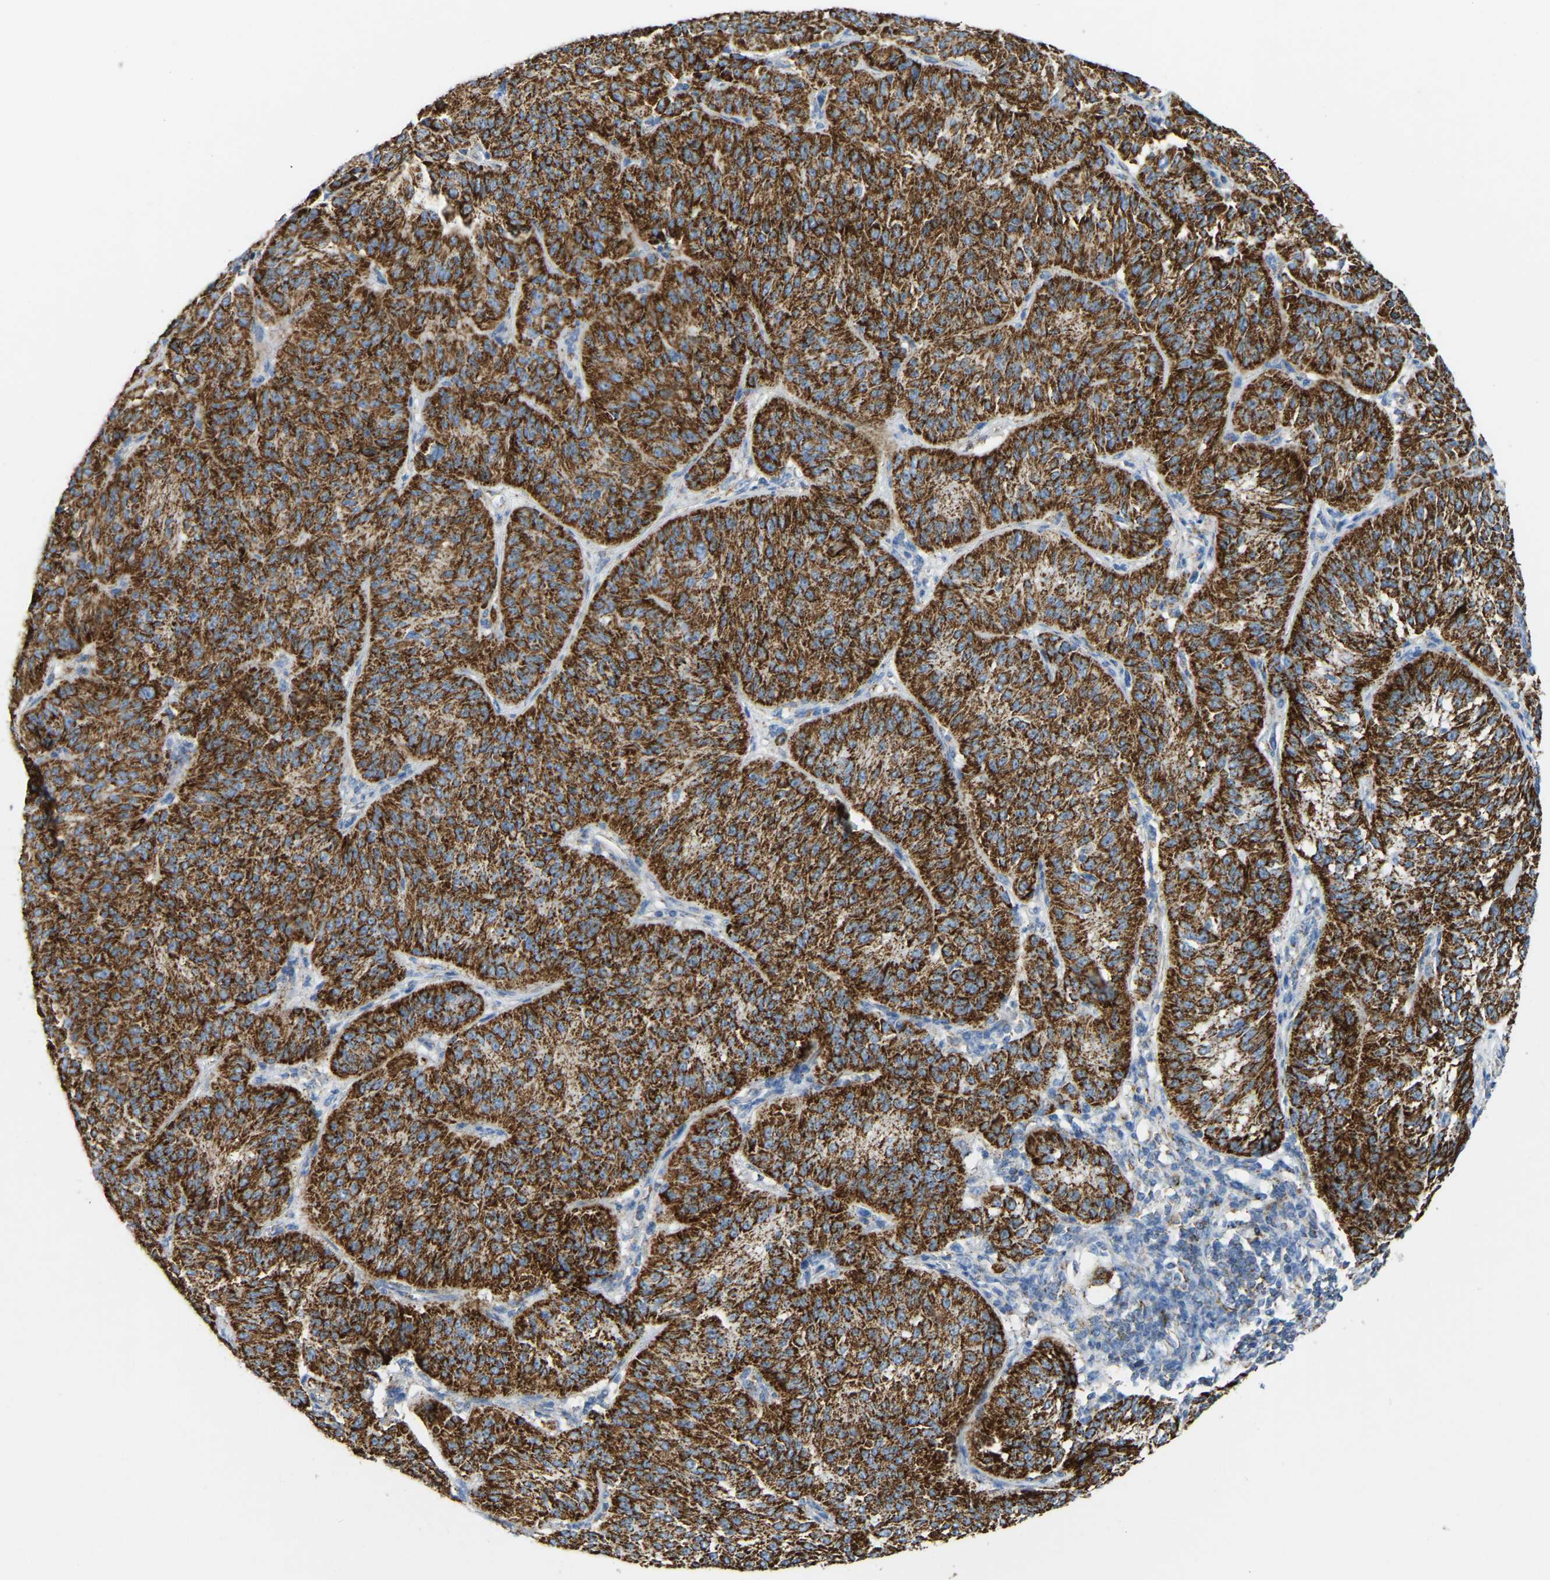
{"staining": {"intensity": "strong", "quantity": ">75%", "location": "cytoplasmic/membranous"}, "tissue": "melanoma", "cell_type": "Tumor cells", "image_type": "cancer", "snomed": [{"axis": "morphology", "description": "Malignant melanoma, NOS"}, {"axis": "topography", "description": "Skin"}], "caption": "This histopathology image reveals immunohistochemistry staining of human malignant melanoma, with high strong cytoplasmic/membranous staining in about >75% of tumor cells.", "gene": "HIBADH", "patient": {"sex": "female", "age": 72}}